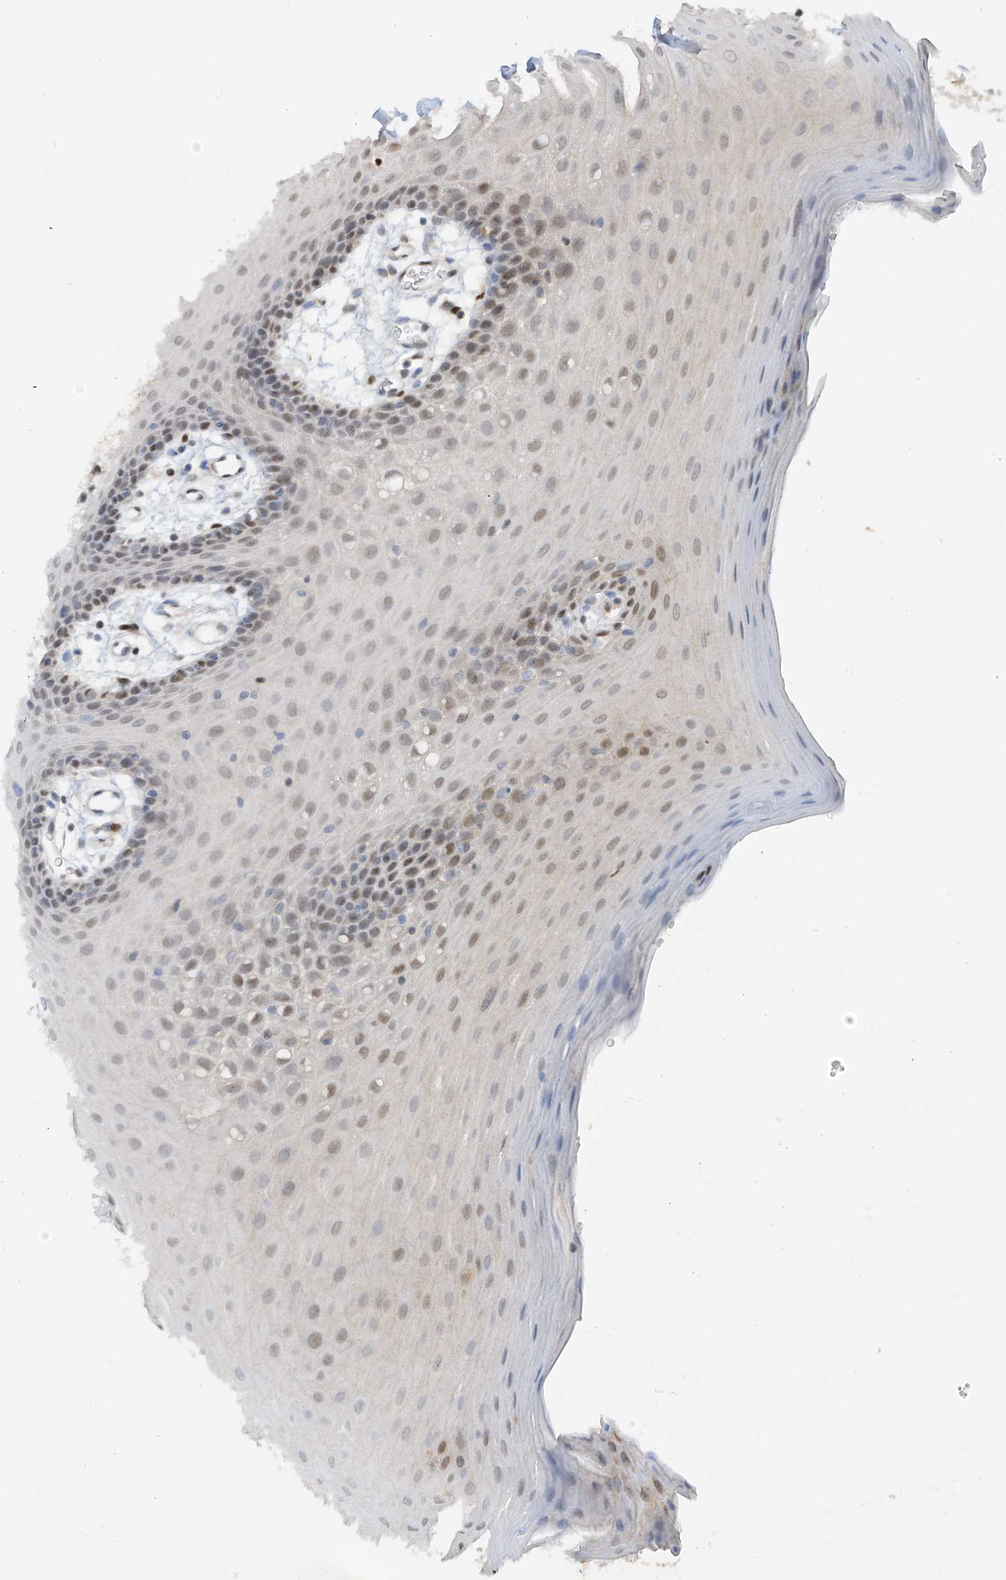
{"staining": {"intensity": "moderate", "quantity": "<25%", "location": "nuclear"}, "tissue": "oral mucosa", "cell_type": "Squamous epithelial cells", "image_type": "normal", "snomed": [{"axis": "morphology", "description": "Normal tissue, NOS"}, {"axis": "topography", "description": "Skeletal muscle"}, {"axis": "topography", "description": "Oral tissue"}, {"axis": "topography", "description": "Salivary gland"}, {"axis": "topography", "description": "Peripheral nerve tissue"}], "caption": "Oral mucosa stained with immunohistochemistry (IHC) reveals moderate nuclear positivity in about <25% of squamous epithelial cells.", "gene": "PMM1", "patient": {"sex": "male", "age": 54}}